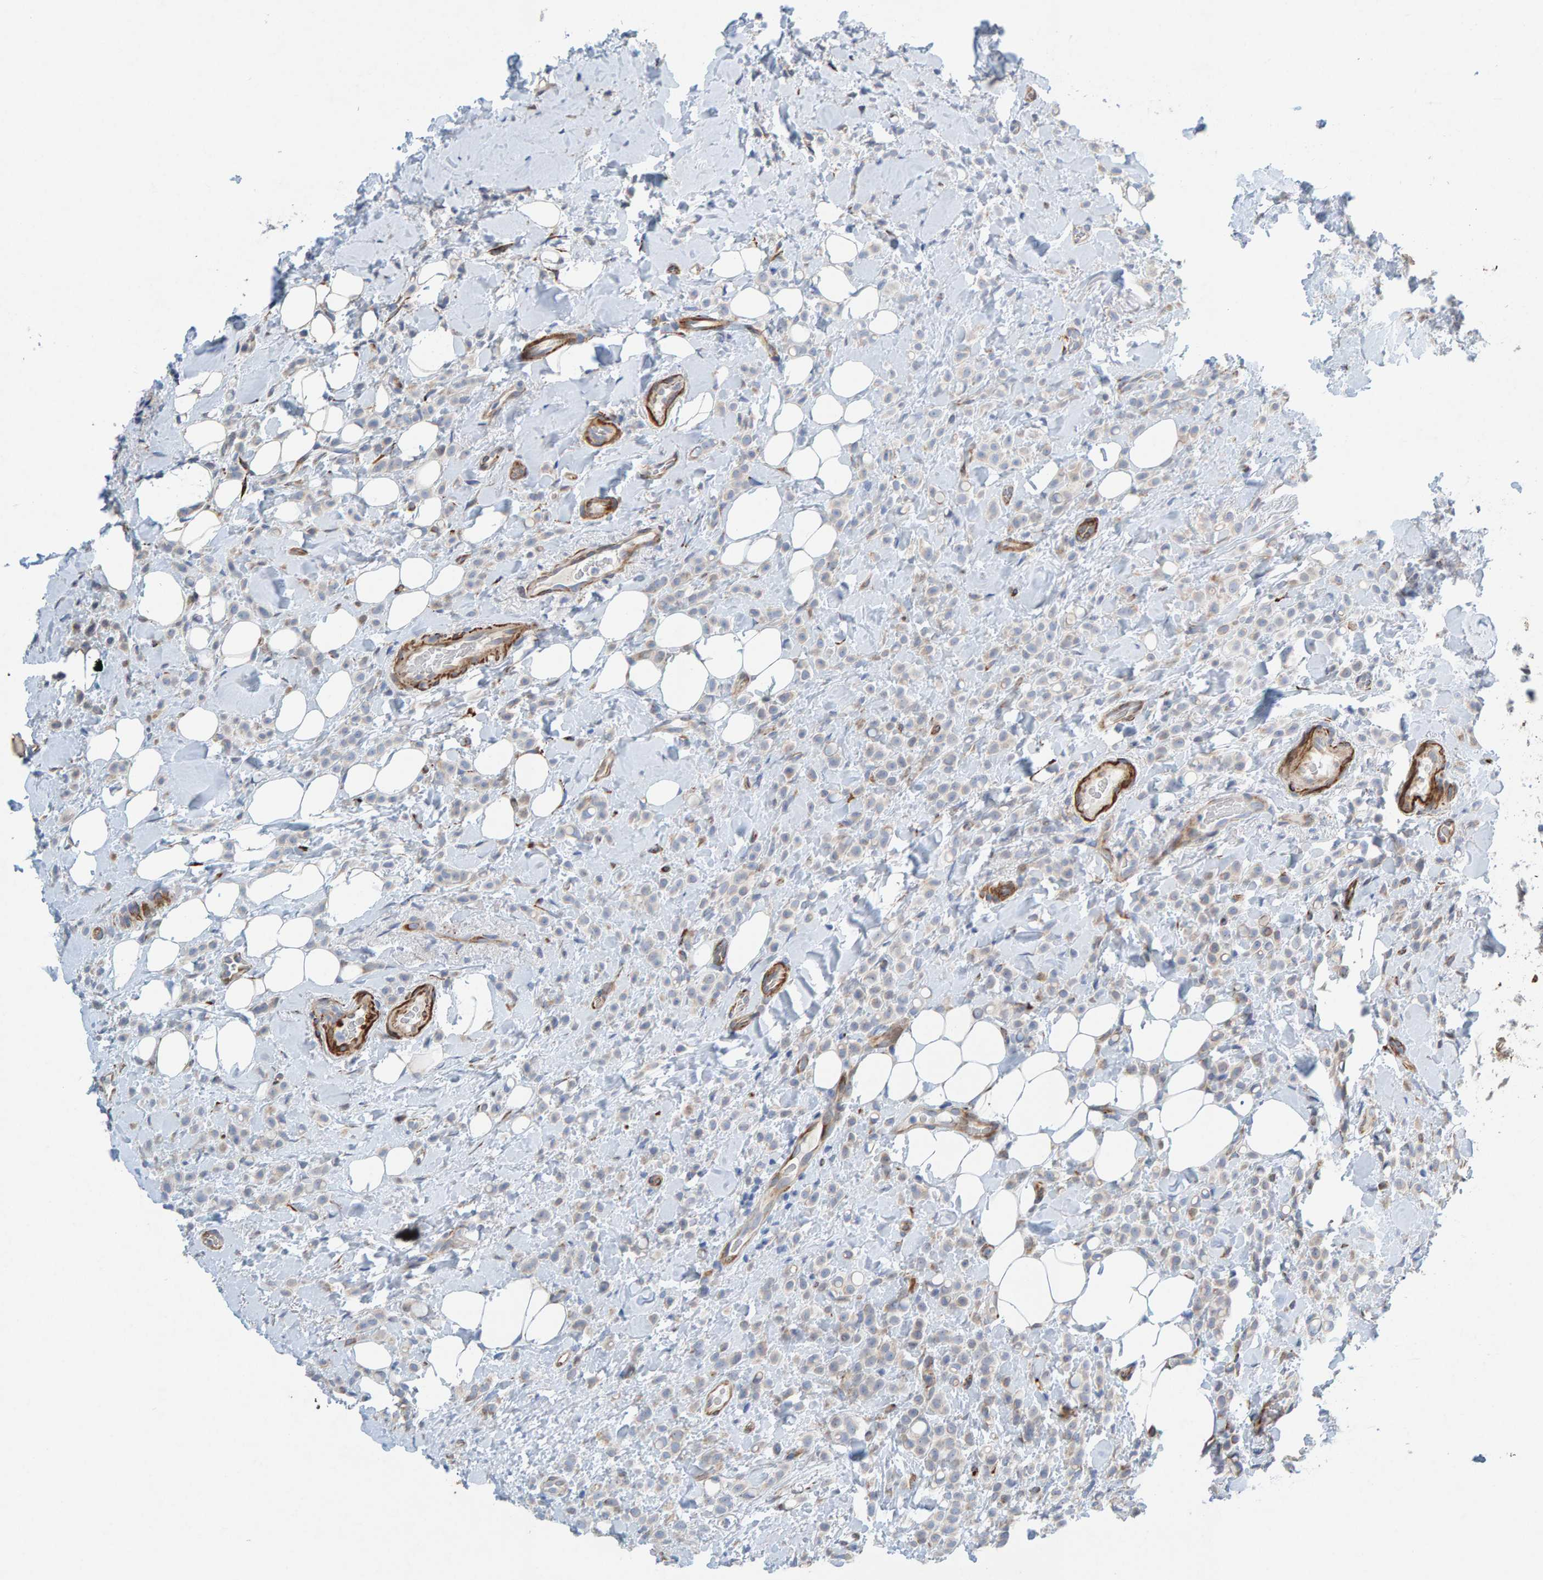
{"staining": {"intensity": "moderate", "quantity": "<25%", "location": "cytoplasmic/membranous"}, "tissue": "breast cancer", "cell_type": "Tumor cells", "image_type": "cancer", "snomed": [{"axis": "morphology", "description": "Normal tissue, NOS"}, {"axis": "morphology", "description": "Lobular carcinoma"}, {"axis": "topography", "description": "Breast"}], "caption": "Breast lobular carcinoma stained for a protein reveals moderate cytoplasmic/membranous positivity in tumor cells.", "gene": "MMP16", "patient": {"sex": "female", "age": 50}}